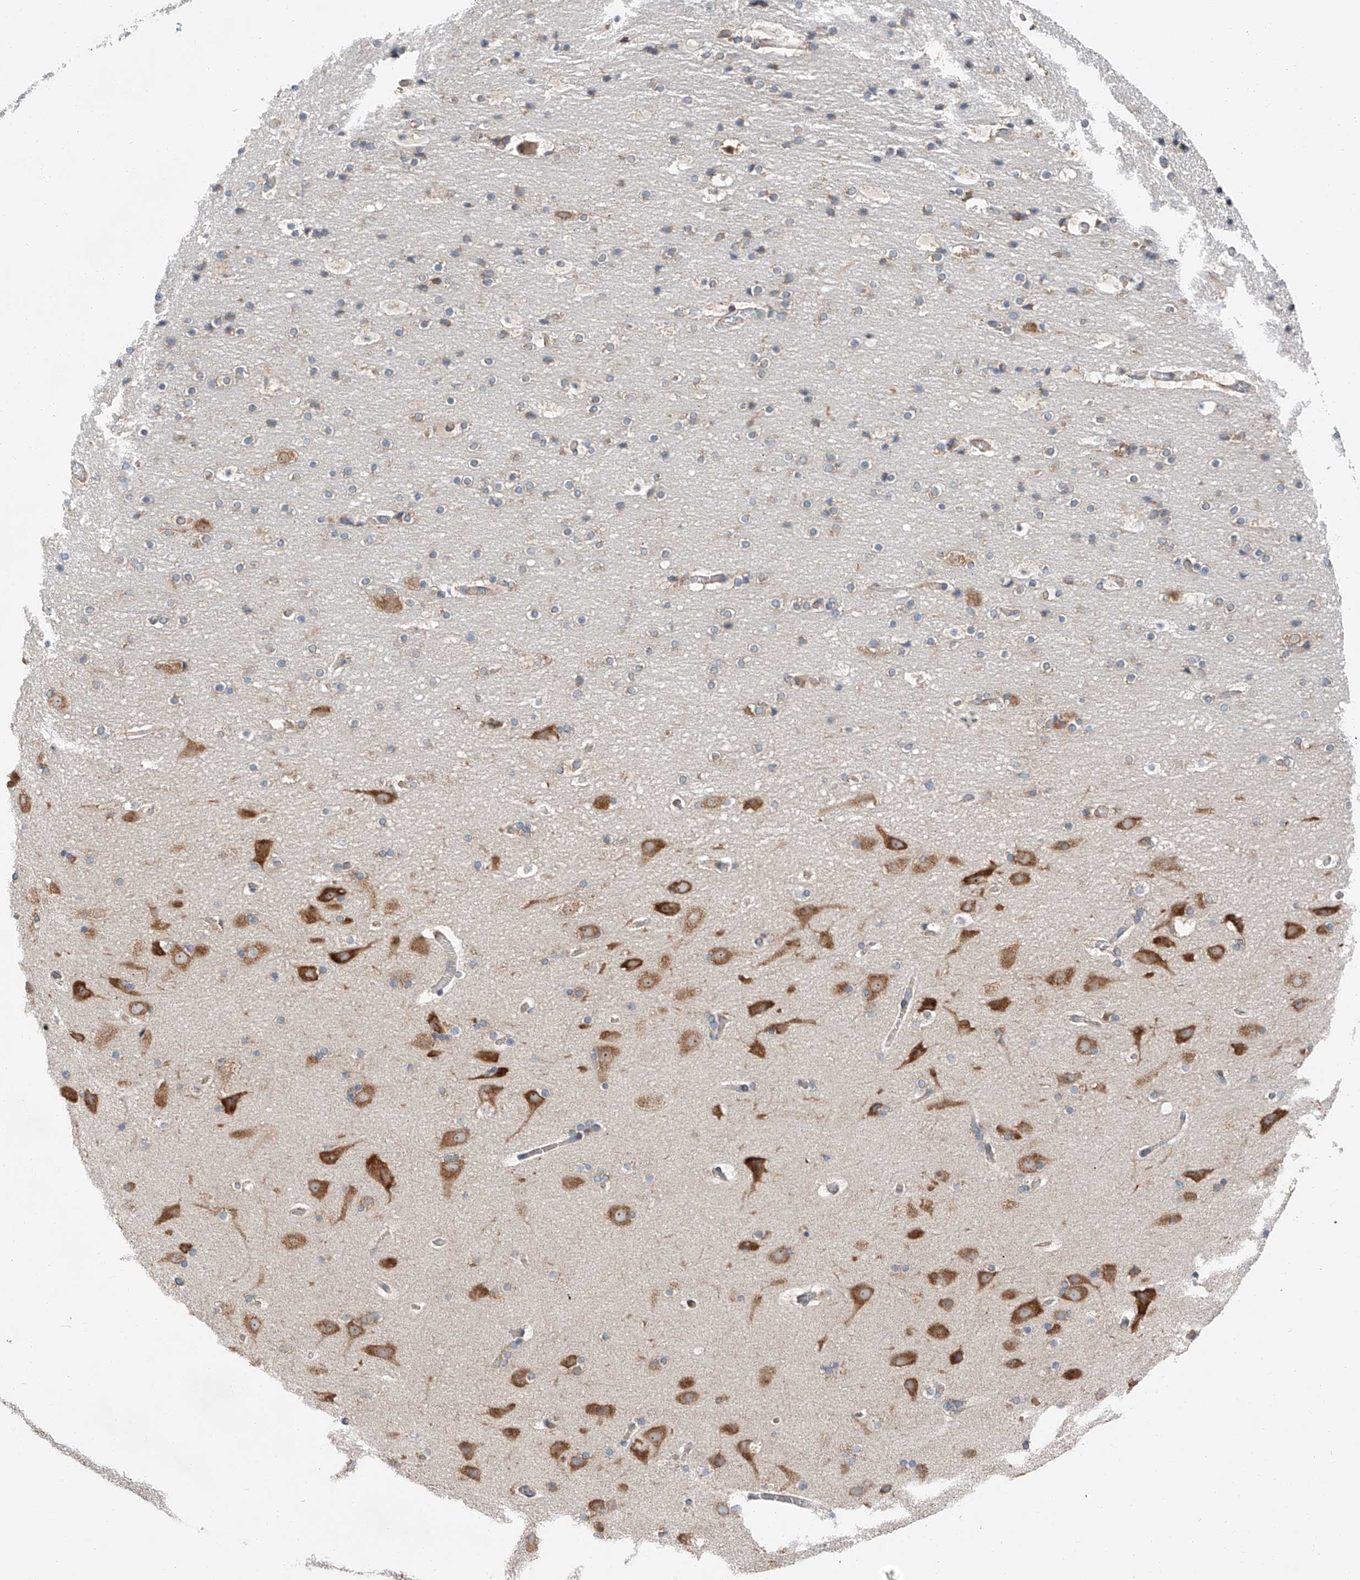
{"staining": {"intensity": "weak", "quantity": ">75%", "location": "cytoplasmic/membranous"}, "tissue": "cerebral cortex", "cell_type": "Endothelial cells", "image_type": "normal", "snomed": [{"axis": "morphology", "description": "Normal tissue, NOS"}, {"axis": "topography", "description": "Cerebral cortex"}], "caption": "Protein staining of unremarkable cerebral cortex displays weak cytoplasmic/membranous staining in about >75% of endothelial cells.", "gene": "ZC3H15", "patient": {"sex": "male", "age": 57}}